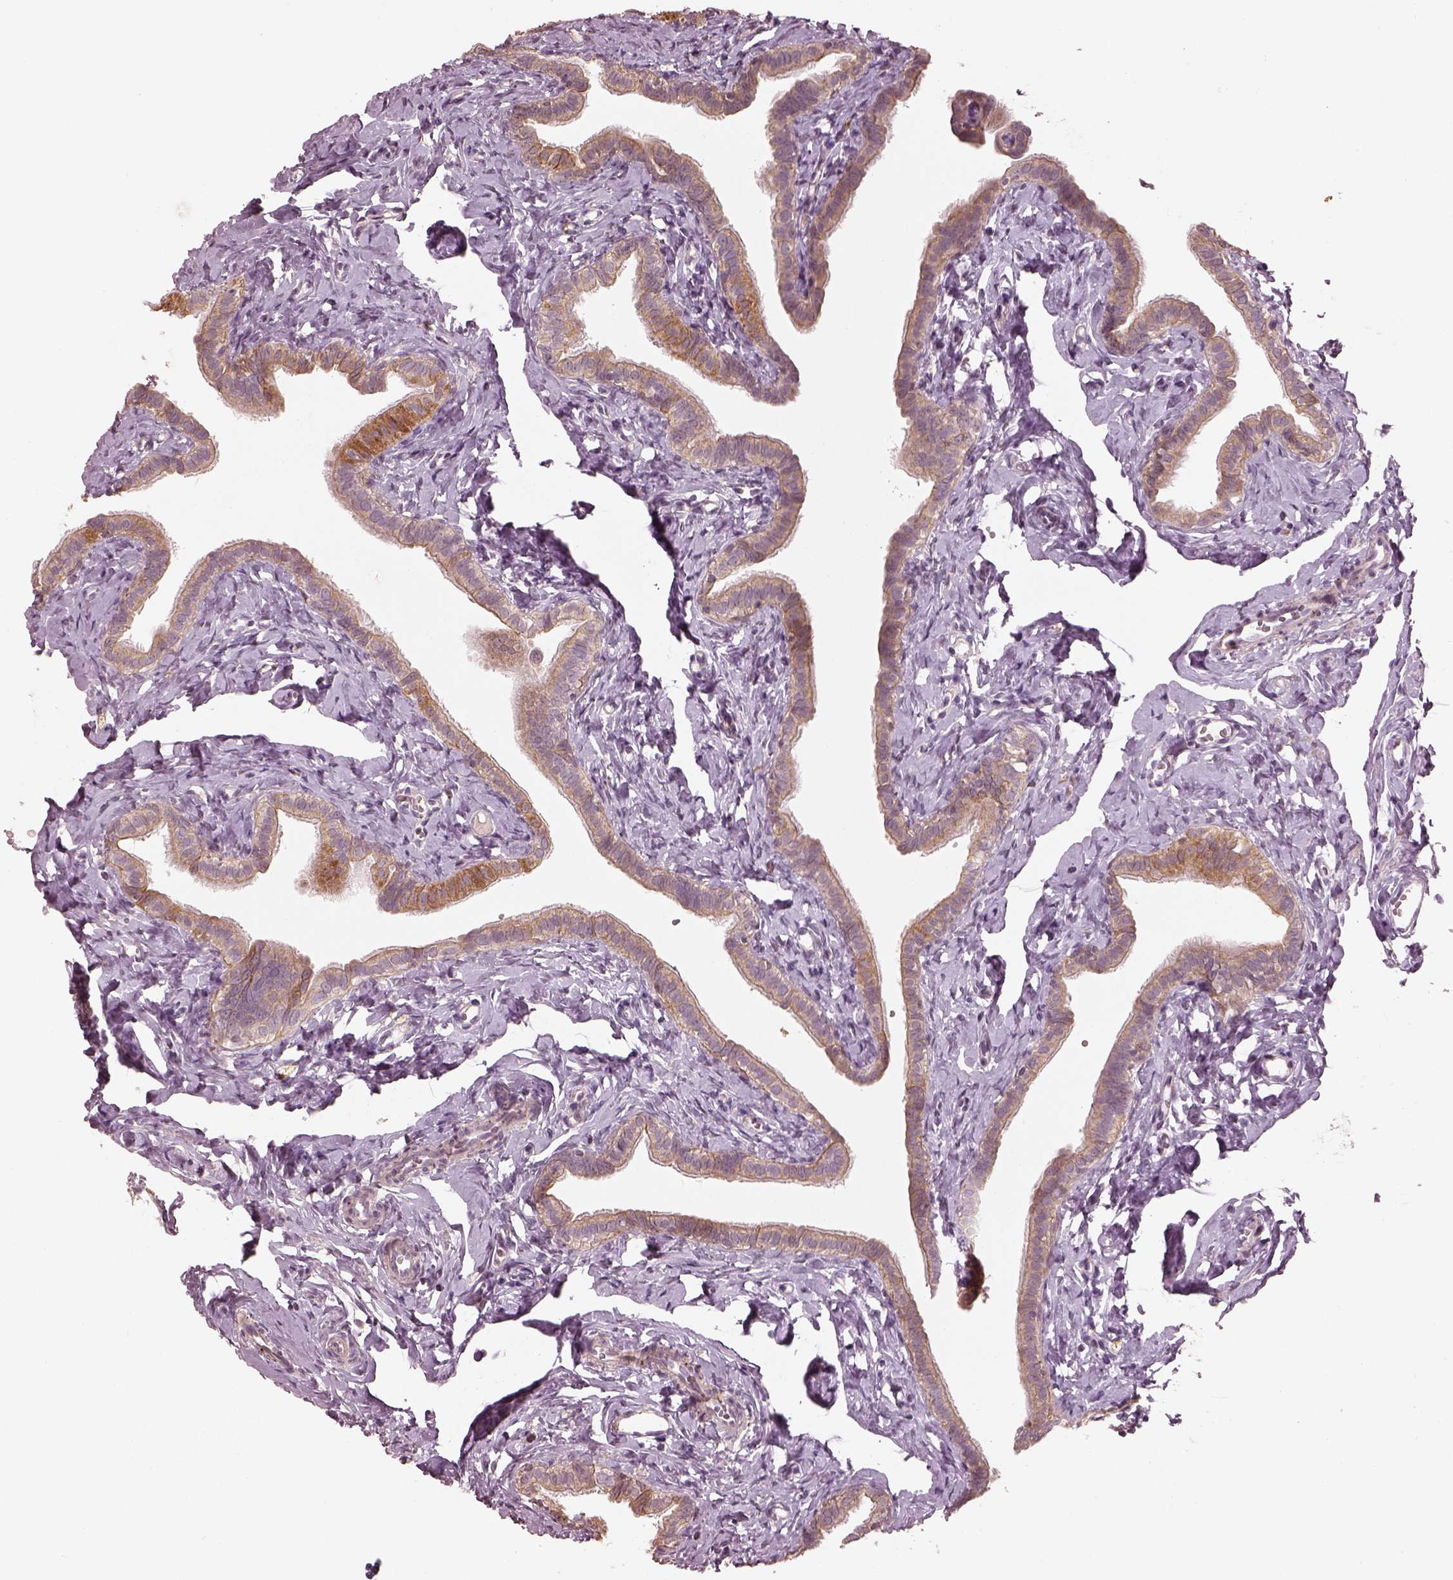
{"staining": {"intensity": "weak", "quantity": "25%-75%", "location": "cytoplasmic/membranous"}, "tissue": "fallopian tube", "cell_type": "Glandular cells", "image_type": "normal", "snomed": [{"axis": "morphology", "description": "Normal tissue, NOS"}, {"axis": "topography", "description": "Fallopian tube"}], "caption": "Immunohistochemical staining of normal human fallopian tube exhibits 25%-75% levels of weak cytoplasmic/membranous protein expression in approximately 25%-75% of glandular cells. Immunohistochemistry (ihc) stains the protein of interest in brown and the nuclei are stained blue.", "gene": "SLC25A46", "patient": {"sex": "female", "age": 41}}